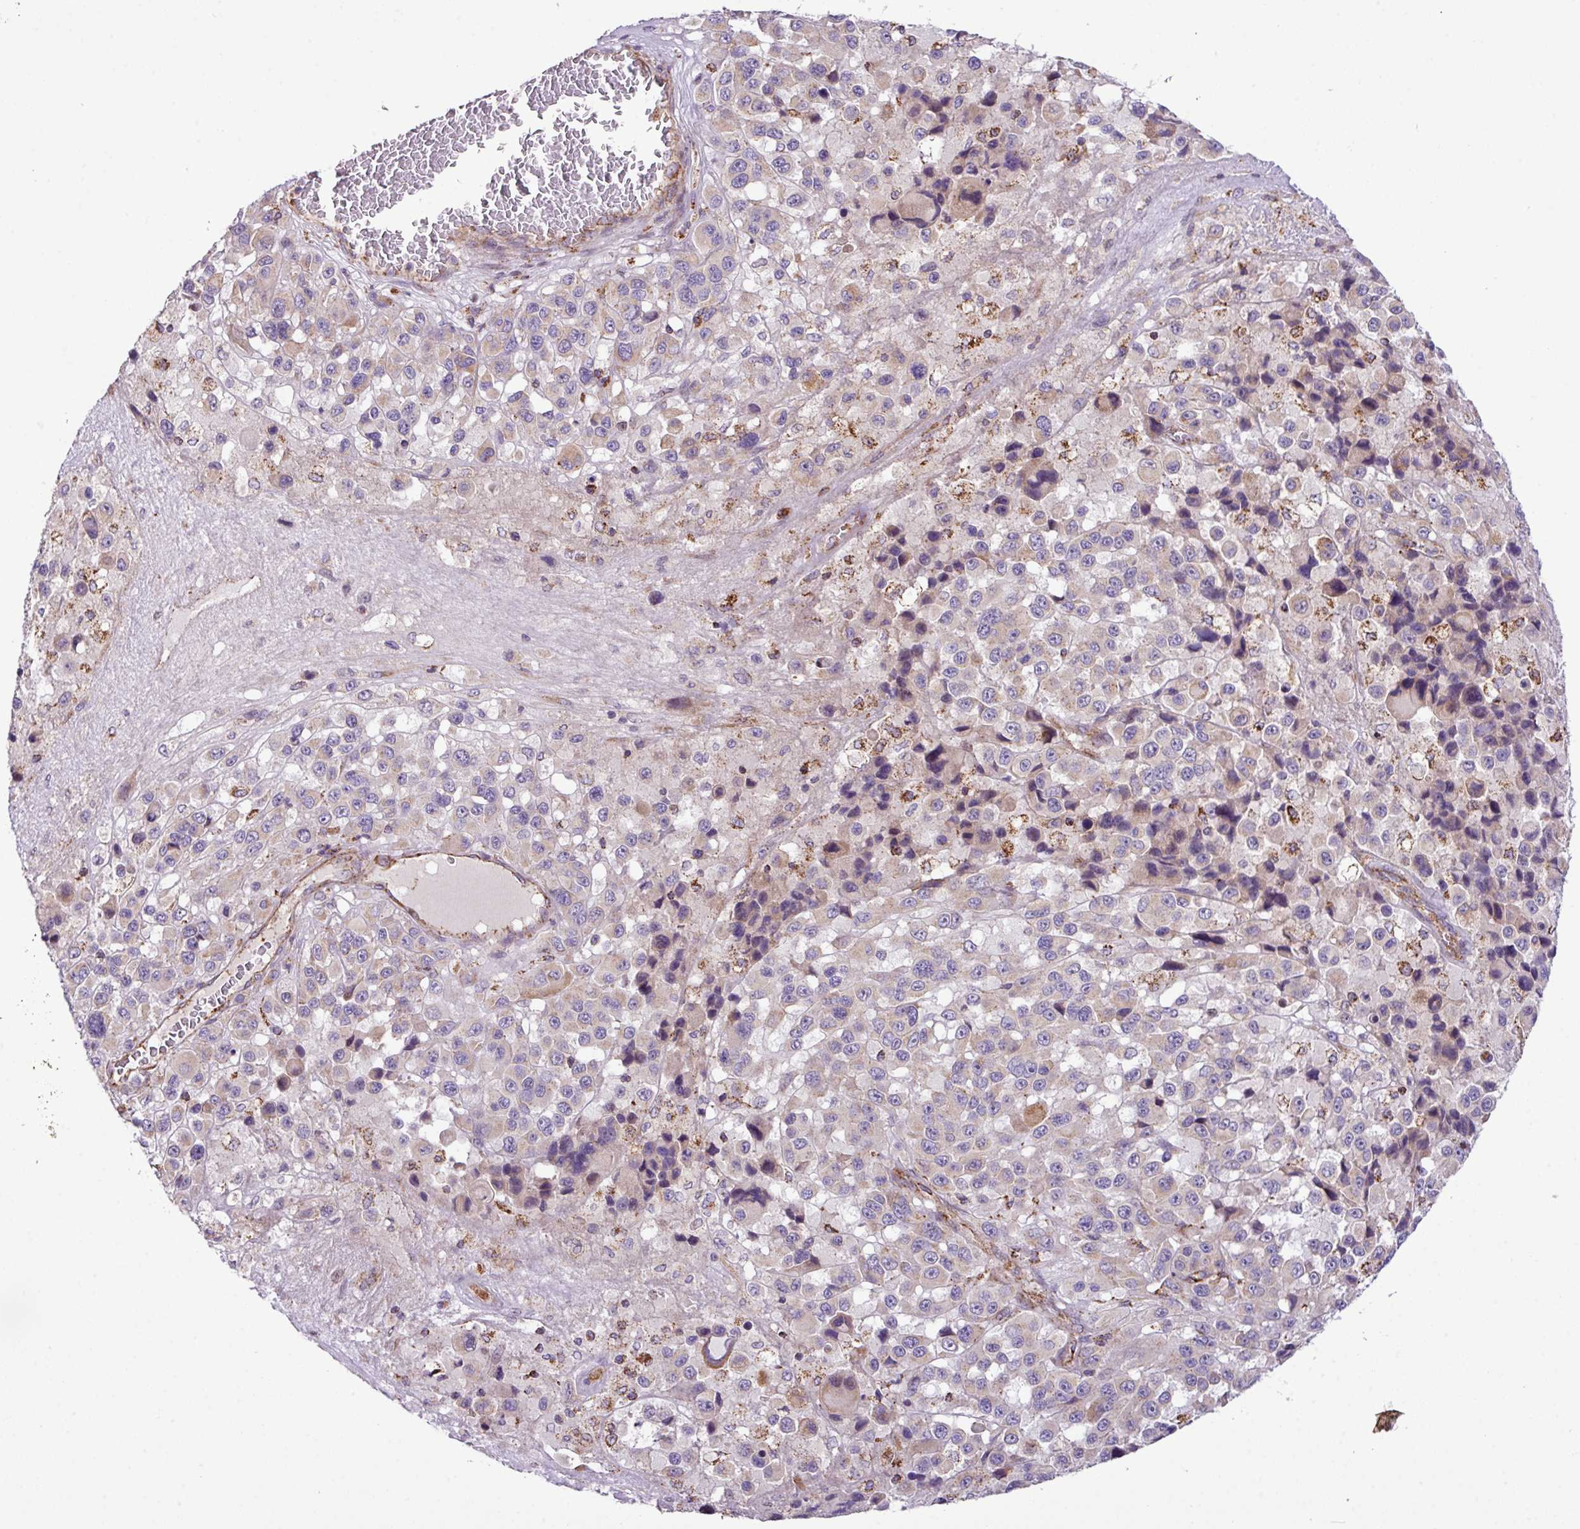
{"staining": {"intensity": "moderate", "quantity": "<25%", "location": "cytoplasmic/membranous"}, "tissue": "melanoma", "cell_type": "Tumor cells", "image_type": "cancer", "snomed": [{"axis": "morphology", "description": "Malignant melanoma, Metastatic site"}, {"axis": "topography", "description": "Lymph node"}], "caption": "Human melanoma stained for a protein (brown) reveals moderate cytoplasmic/membranous positive expression in approximately <25% of tumor cells.", "gene": "ZNF569", "patient": {"sex": "female", "age": 65}}